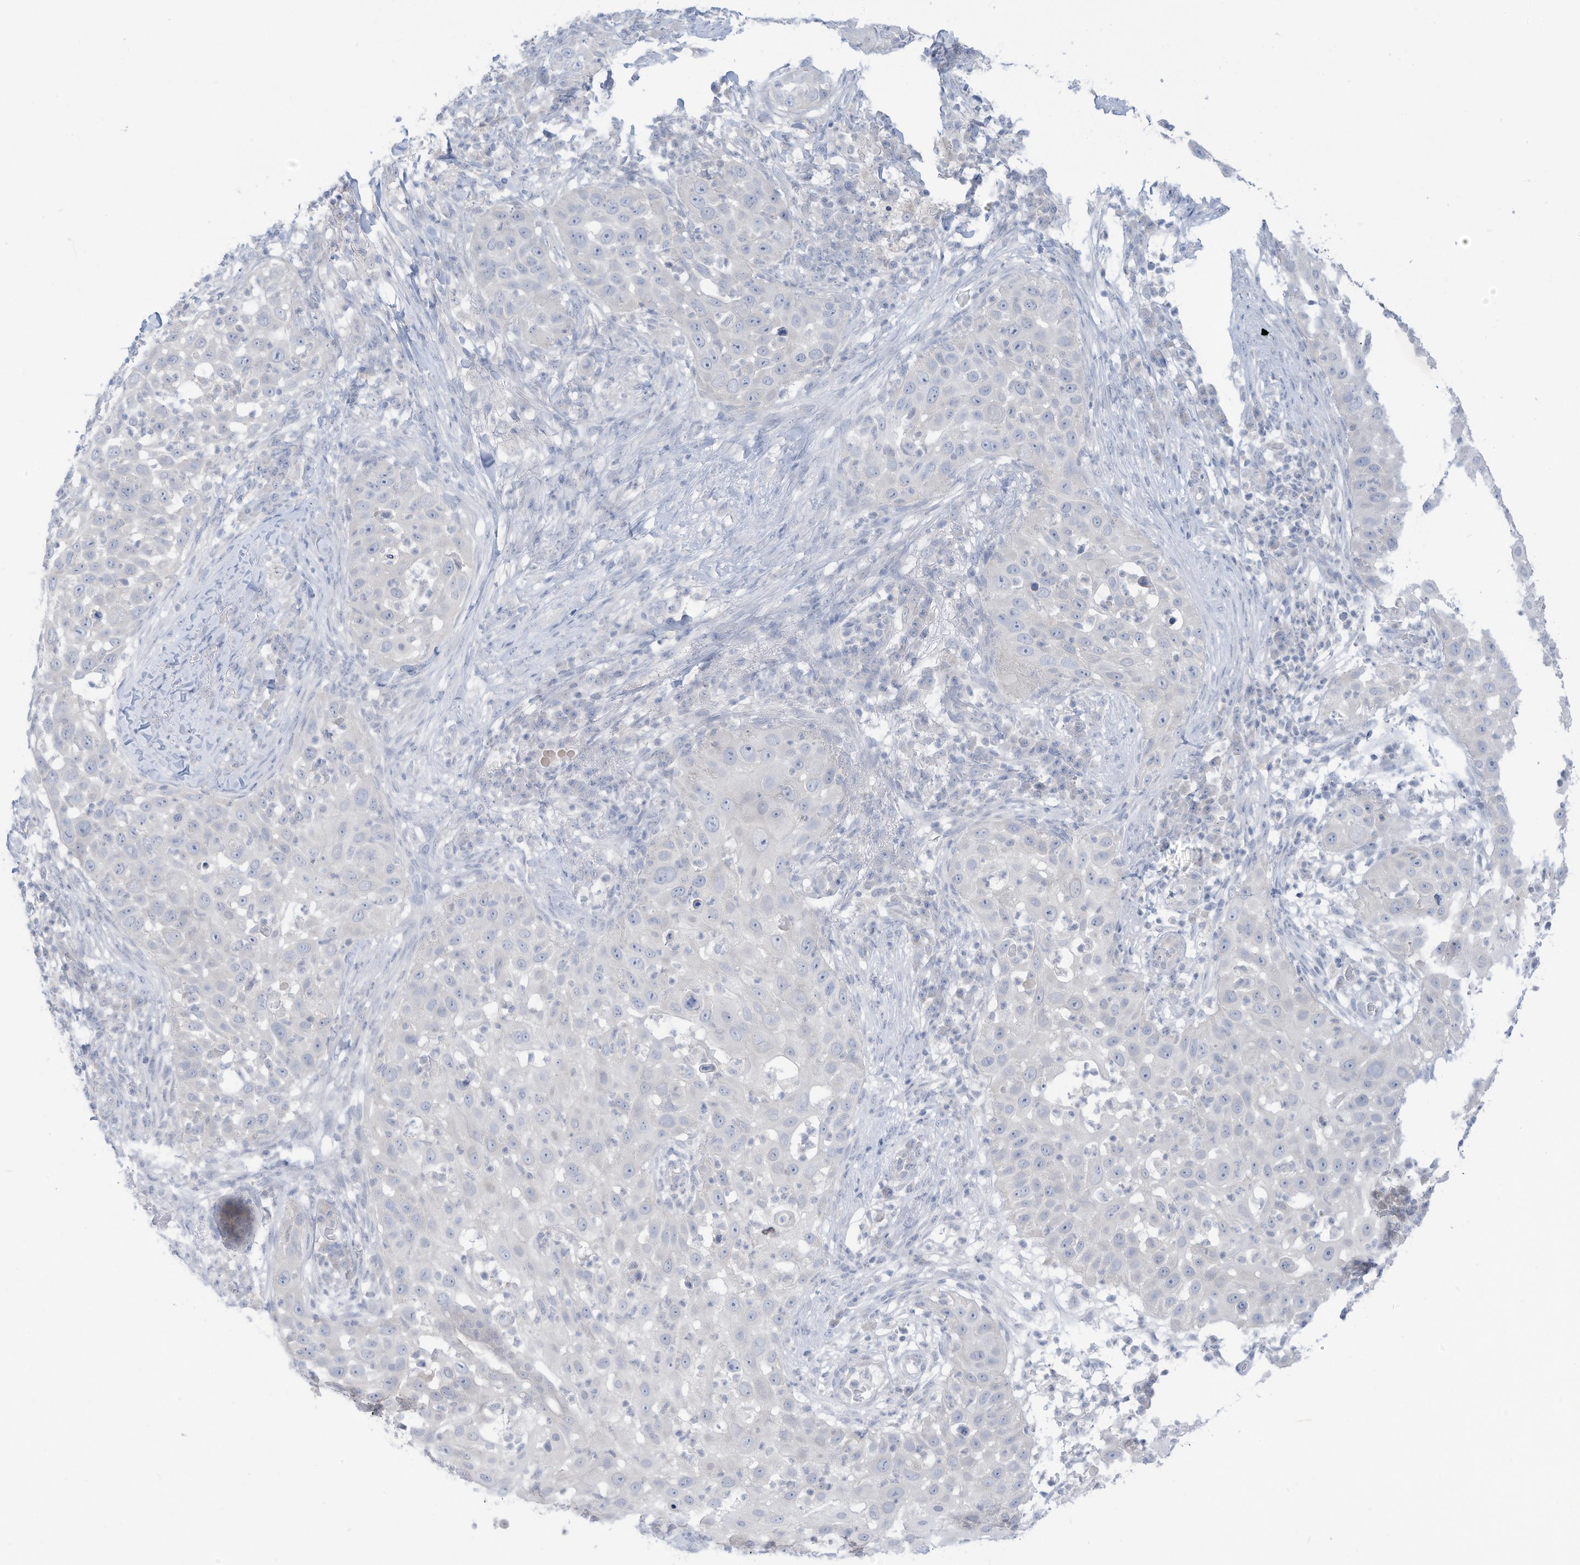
{"staining": {"intensity": "negative", "quantity": "none", "location": "none"}, "tissue": "skin cancer", "cell_type": "Tumor cells", "image_type": "cancer", "snomed": [{"axis": "morphology", "description": "Squamous cell carcinoma, NOS"}, {"axis": "topography", "description": "Skin"}], "caption": "There is no significant expression in tumor cells of skin cancer.", "gene": "OGT", "patient": {"sex": "female", "age": 44}}